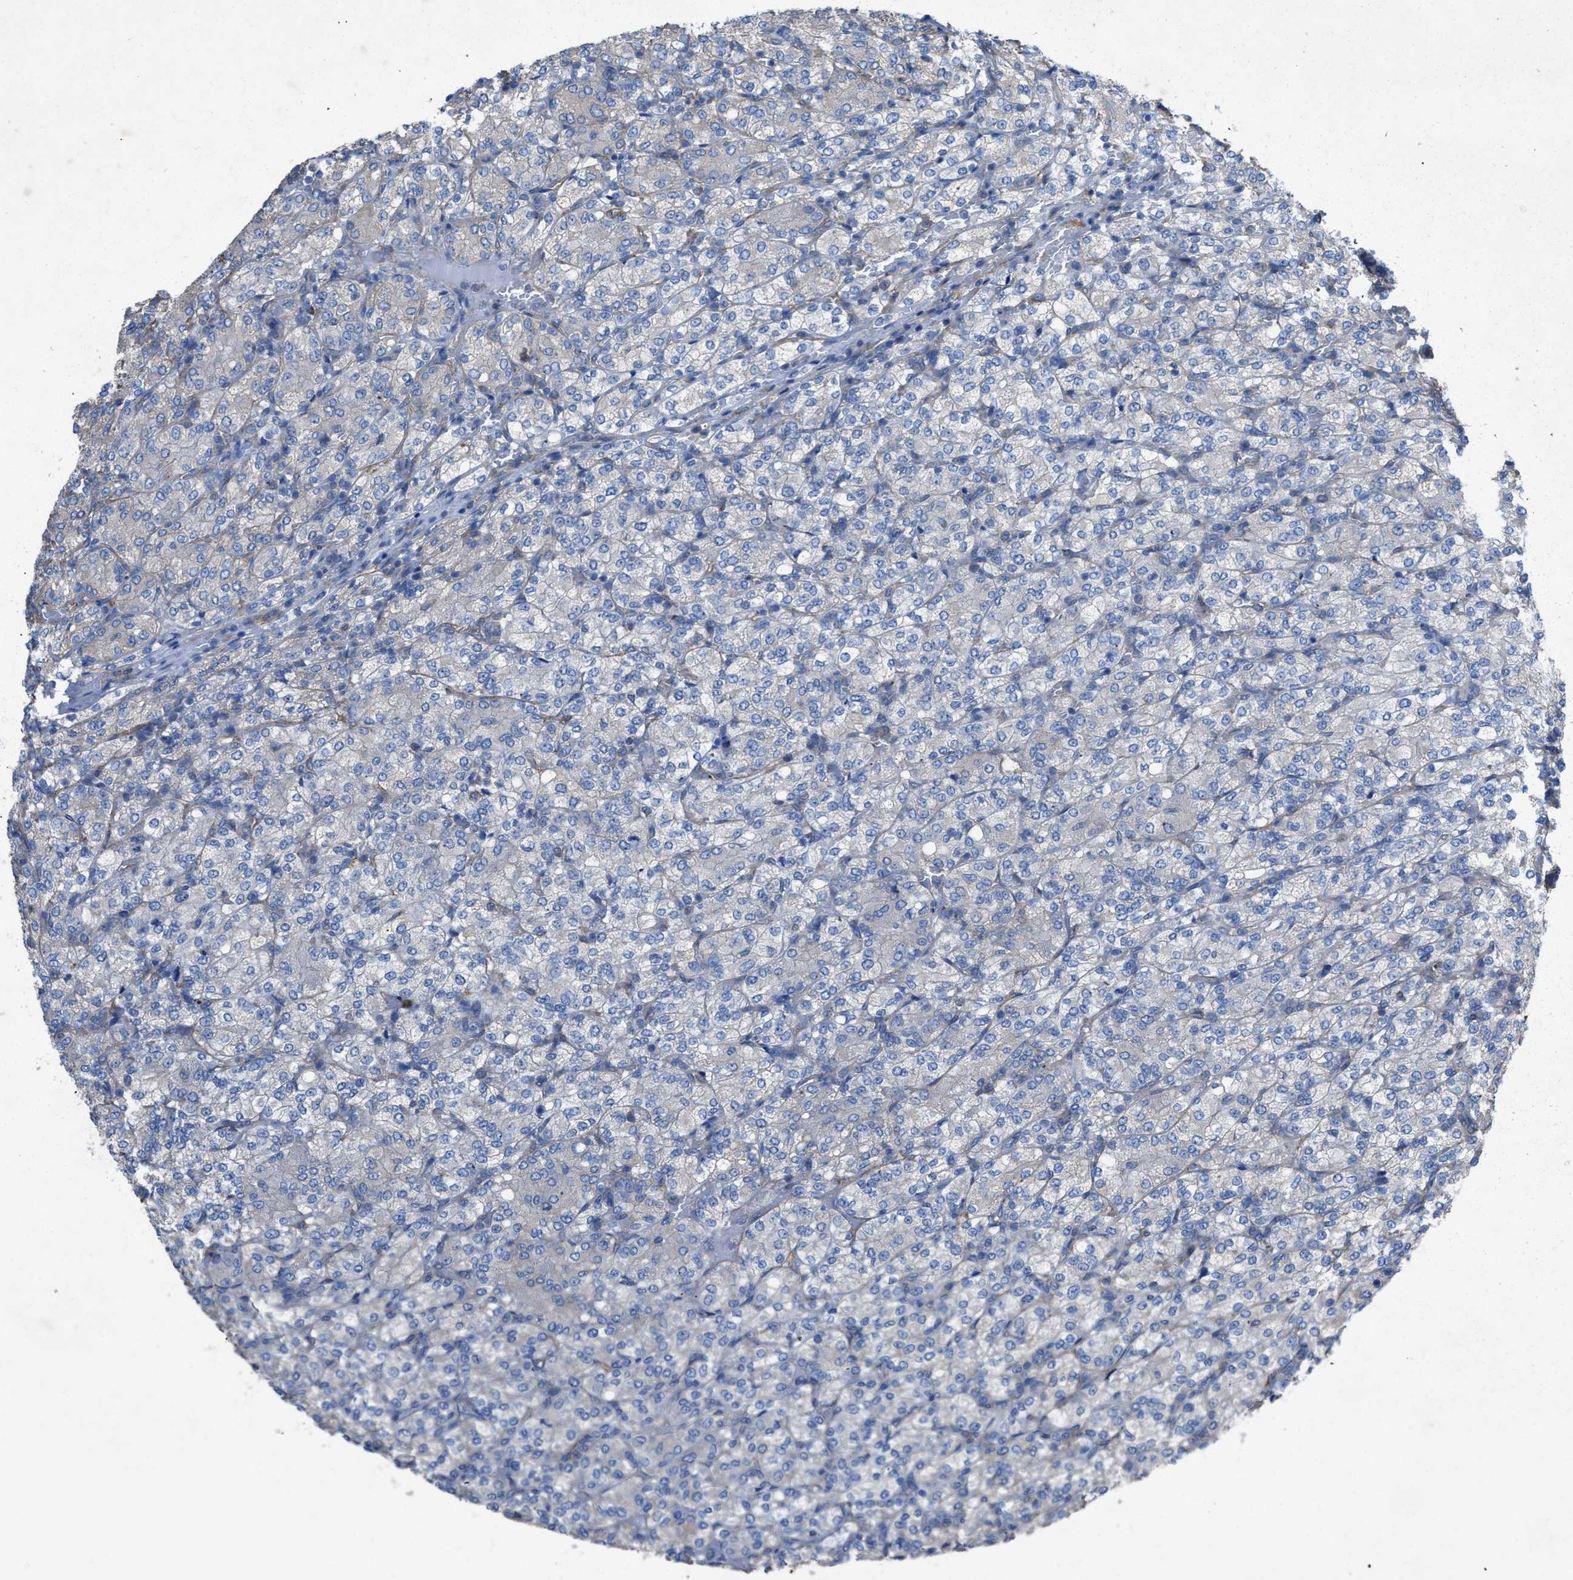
{"staining": {"intensity": "negative", "quantity": "none", "location": "none"}, "tissue": "renal cancer", "cell_type": "Tumor cells", "image_type": "cancer", "snomed": [{"axis": "morphology", "description": "Adenocarcinoma, NOS"}, {"axis": "topography", "description": "Kidney"}], "caption": "This is a histopathology image of immunohistochemistry (IHC) staining of renal adenocarcinoma, which shows no expression in tumor cells.", "gene": "DOLPP1", "patient": {"sex": "male", "age": 77}}